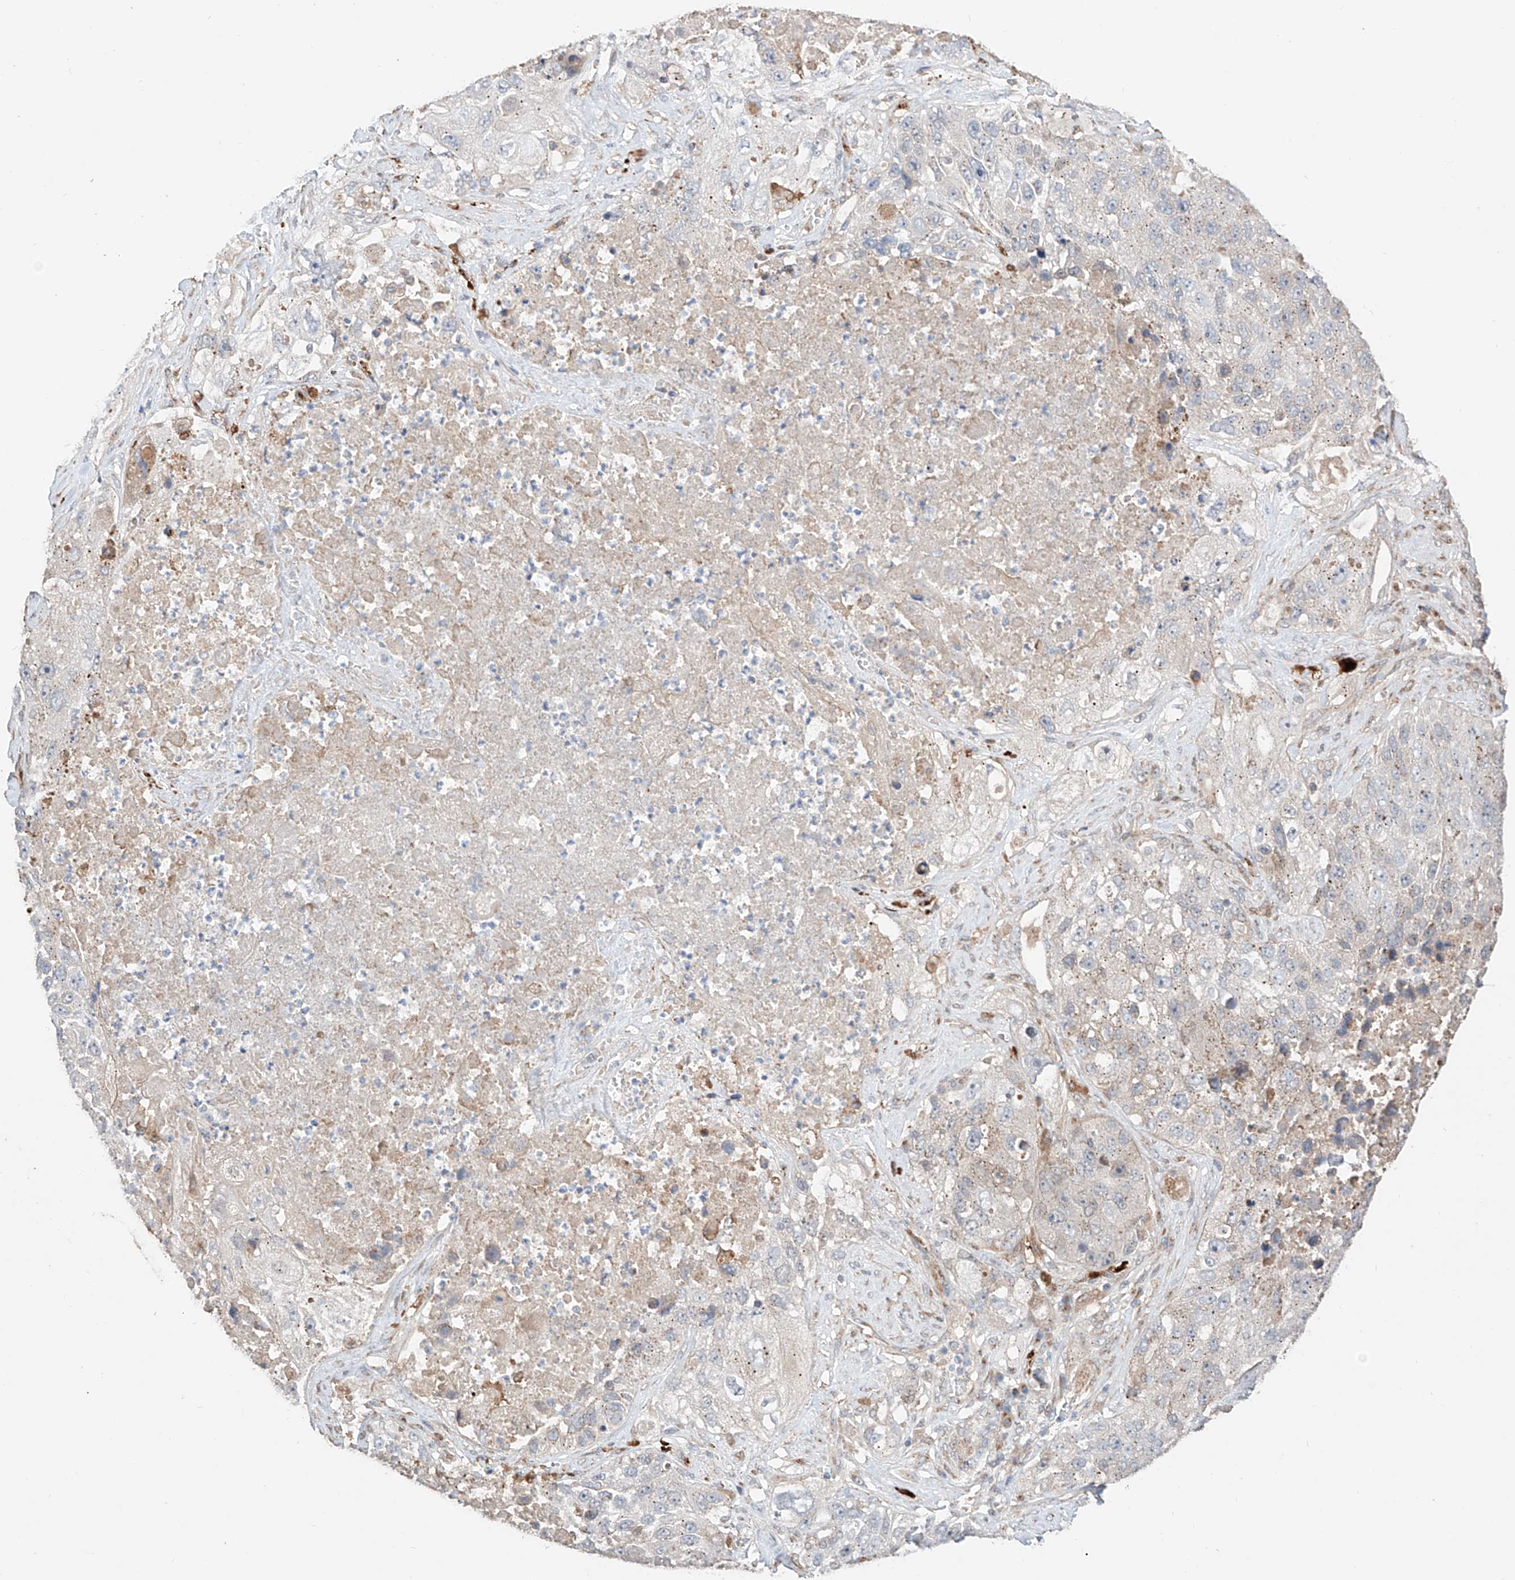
{"staining": {"intensity": "negative", "quantity": "none", "location": "none"}, "tissue": "lung cancer", "cell_type": "Tumor cells", "image_type": "cancer", "snomed": [{"axis": "morphology", "description": "Squamous cell carcinoma, NOS"}, {"axis": "topography", "description": "Lung"}], "caption": "The image shows no staining of tumor cells in lung squamous cell carcinoma.", "gene": "MOSPD1", "patient": {"sex": "male", "age": 61}}